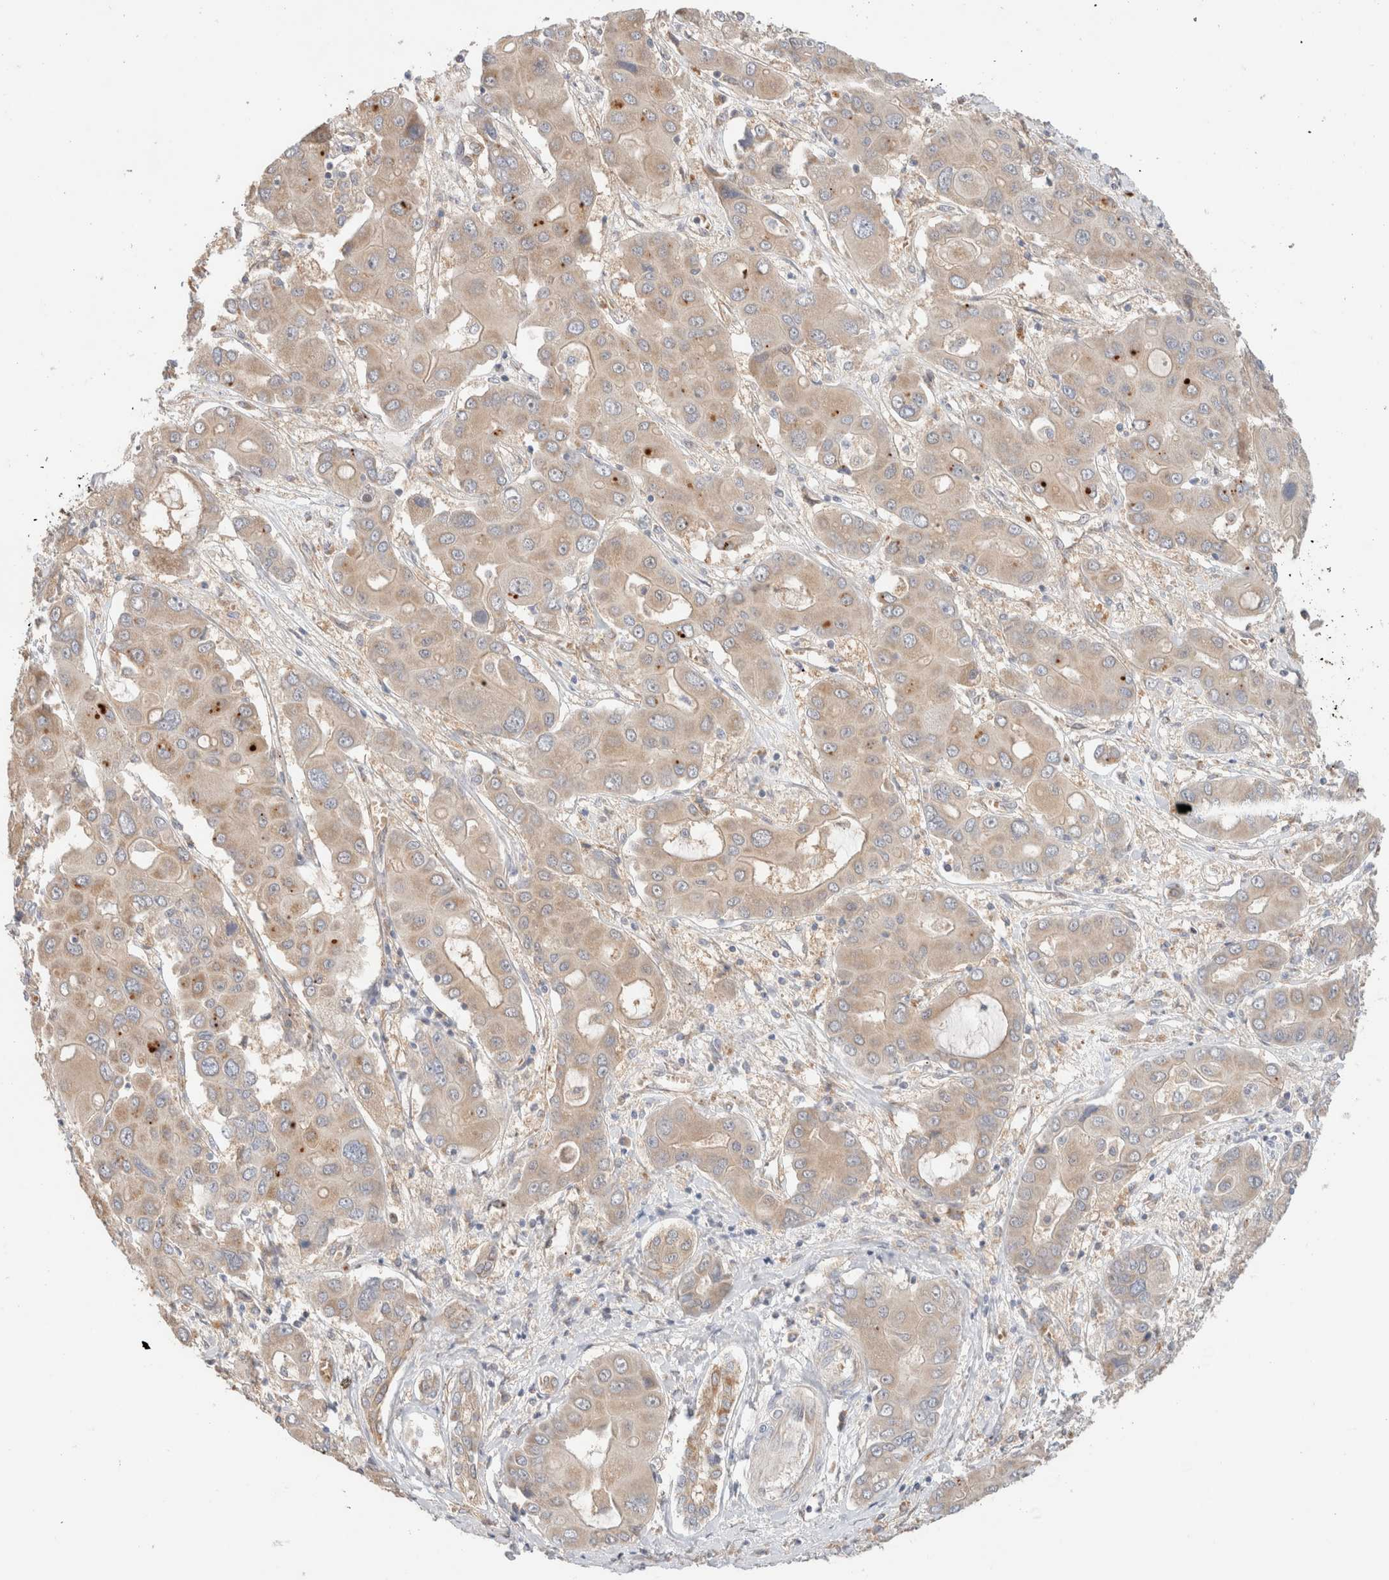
{"staining": {"intensity": "weak", "quantity": ">75%", "location": "cytoplasmic/membranous"}, "tissue": "liver cancer", "cell_type": "Tumor cells", "image_type": "cancer", "snomed": [{"axis": "morphology", "description": "Cholangiocarcinoma"}, {"axis": "topography", "description": "Liver"}], "caption": "Immunohistochemical staining of cholangiocarcinoma (liver) demonstrates weak cytoplasmic/membranous protein positivity in approximately >75% of tumor cells.", "gene": "CA13", "patient": {"sex": "male", "age": 67}}